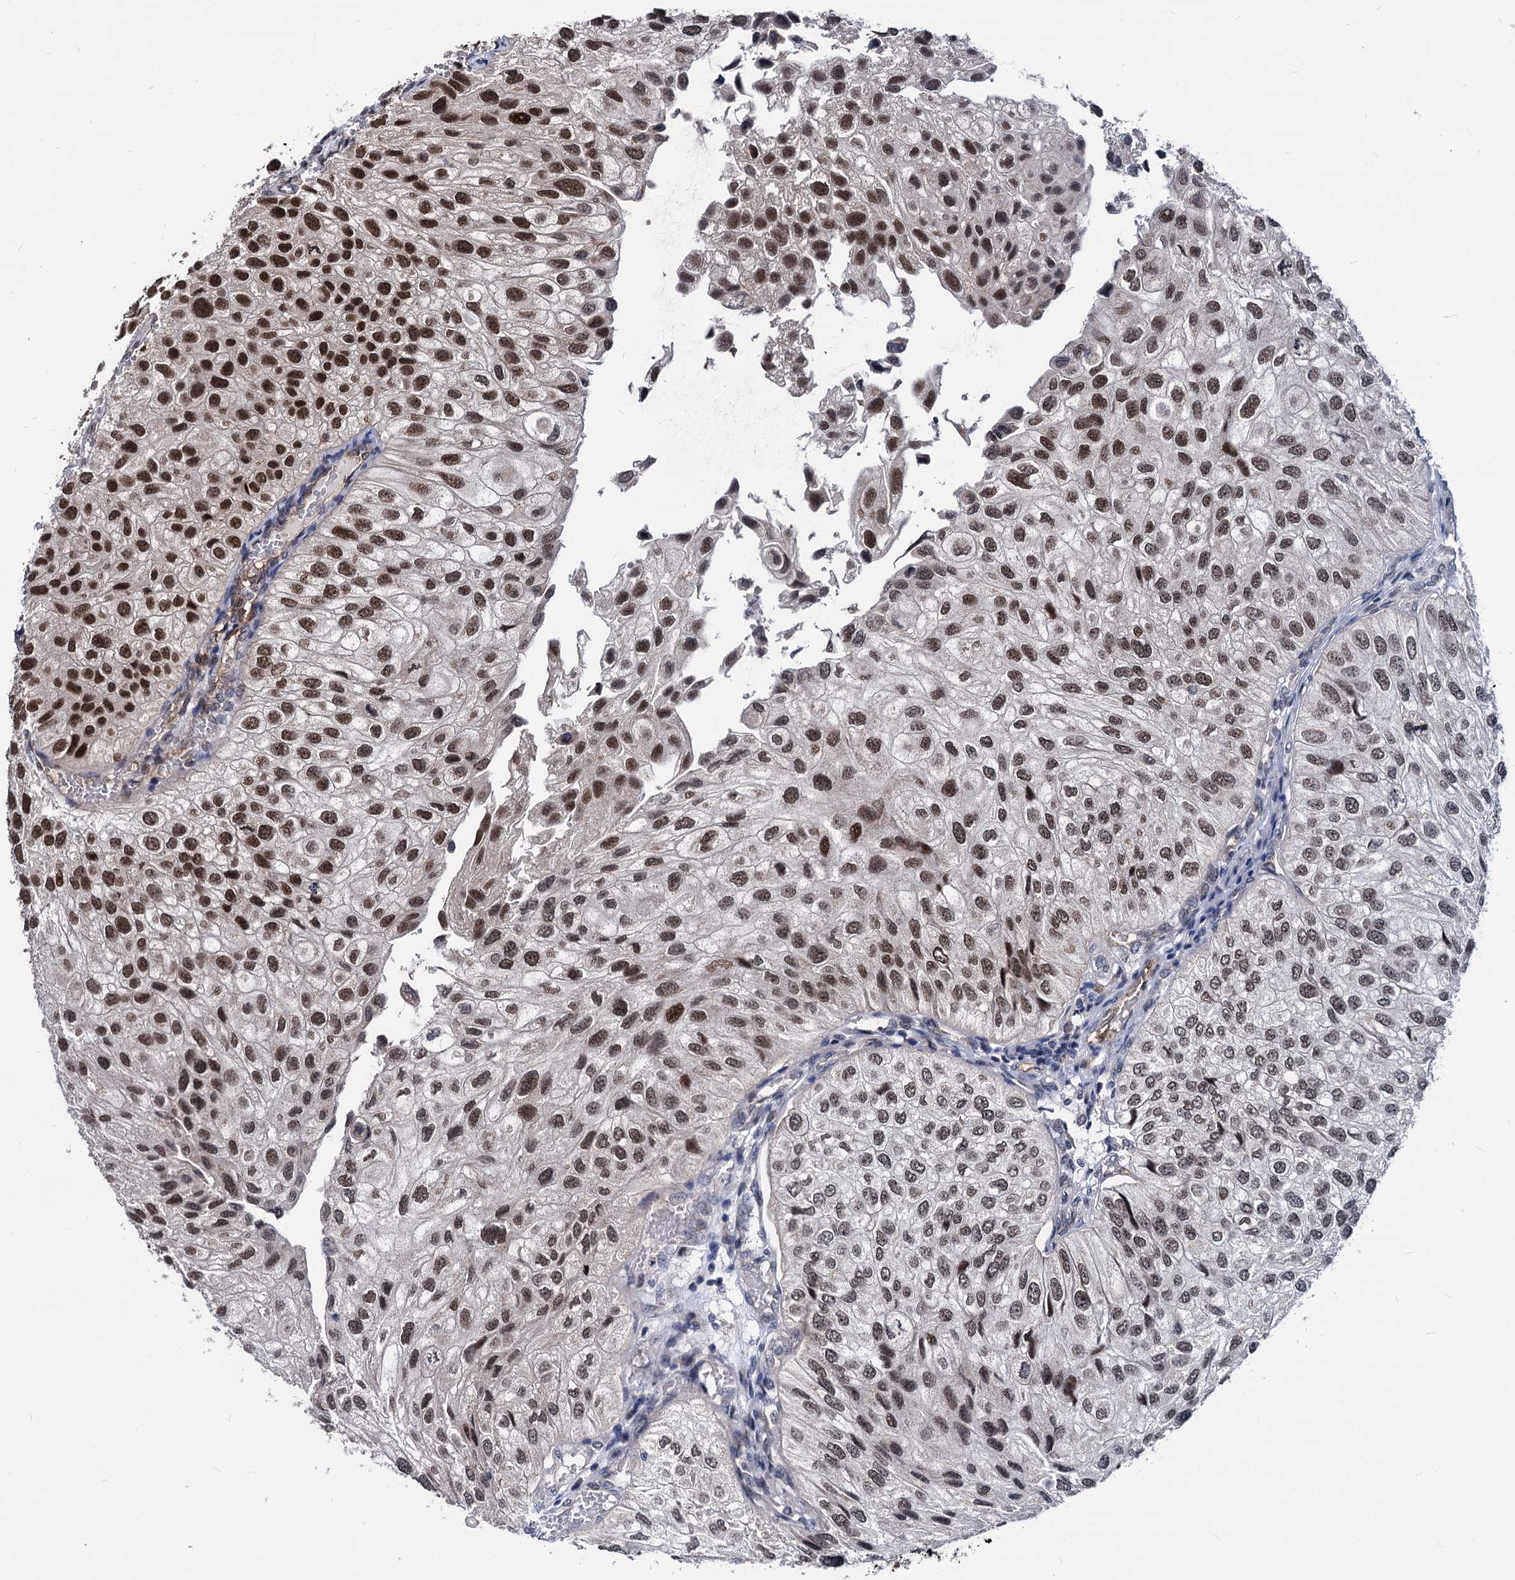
{"staining": {"intensity": "strong", "quantity": ">75%", "location": "nuclear"}, "tissue": "urothelial cancer", "cell_type": "Tumor cells", "image_type": "cancer", "snomed": [{"axis": "morphology", "description": "Urothelial carcinoma, Low grade"}, {"axis": "topography", "description": "Urinary bladder"}], "caption": "Urothelial cancer tissue demonstrates strong nuclear expression in approximately >75% of tumor cells", "gene": "GALNT11", "patient": {"sex": "female", "age": 89}}